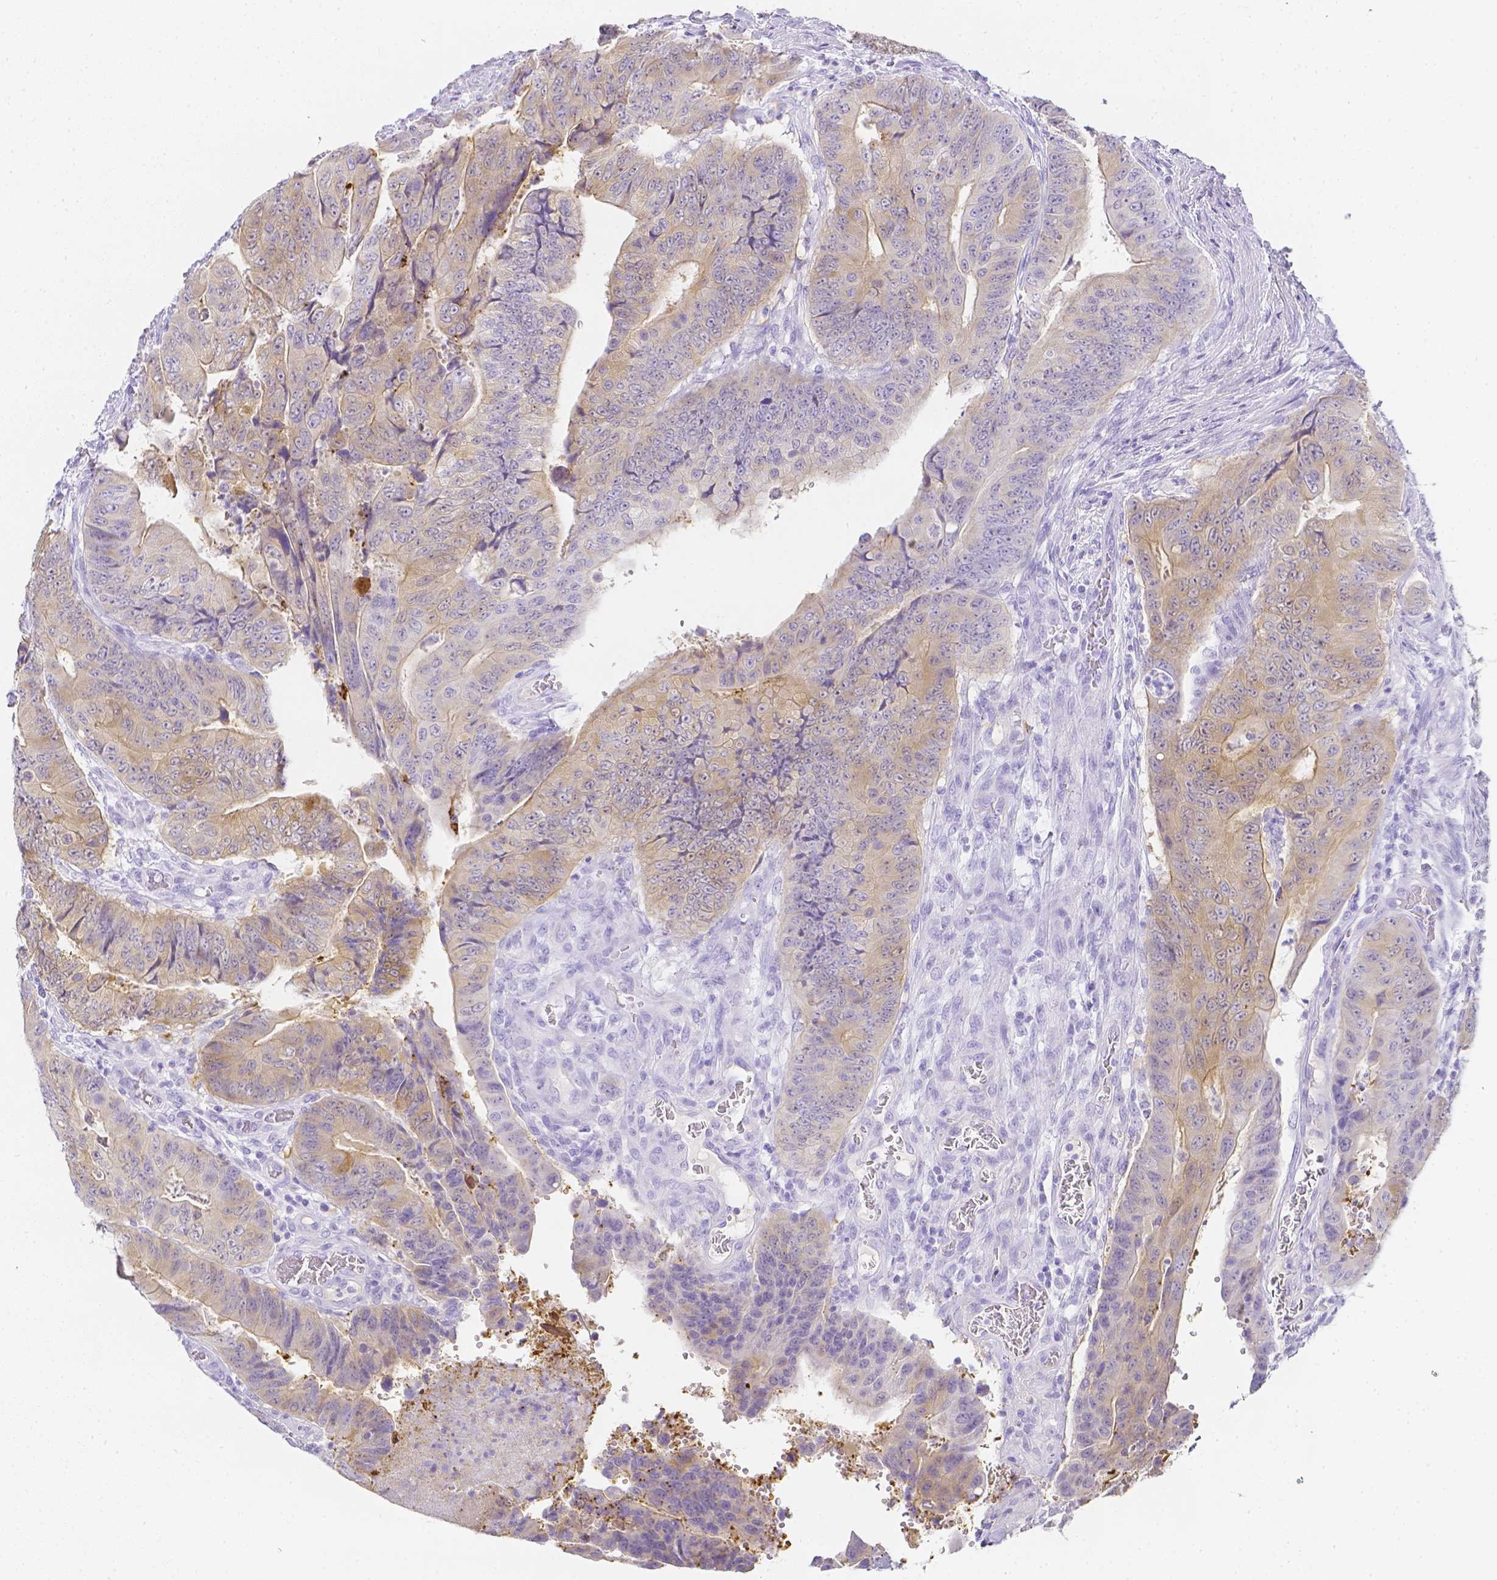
{"staining": {"intensity": "weak", "quantity": "25%-75%", "location": "cytoplasmic/membranous"}, "tissue": "colorectal cancer", "cell_type": "Tumor cells", "image_type": "cancer", "snomed": [{"axis": "morphology", "description": "Adenocarcinoma, NOS"}, {"axis": "topography", "description": "Colon"}], "caption": "Protein analysis of adenocarcinoma (colorectal) tissue demonstrates weak cytoplasmic/membranous staining in about 25%-75% of tumor cells.", "gene": "LGALS4", "patient": {"sex": "female", "age": 48}}